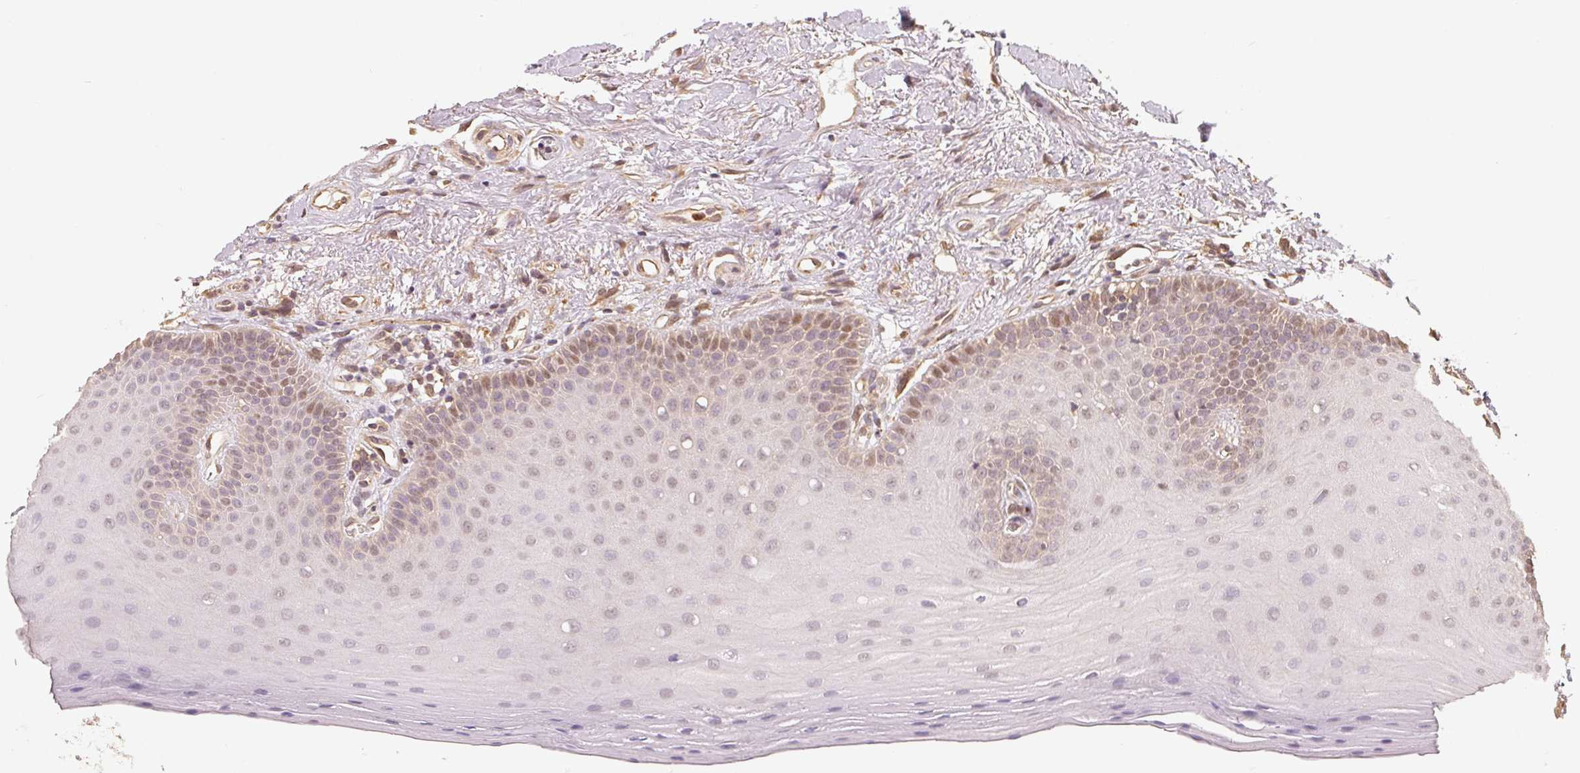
{"staining": {"intensity": "moderate", "quantity": "25%-75%", "location": "nuclear"}, "tissue": "oral mucosa", "cell_type": "Squamous epithelial cells", "image_type": "normal", "snomed": [{"axis": "morphology", "description": "Normal tissue, NOS"}, {"axis": "morphology", "description": "Normal morphology"}, {"axis": "topography", "description": "Oral tissue"}], "caption": "A high-resolution photomicrograph shows immunohistochemistry (IHC) staining of unremarkable oral mucosa, which reveals moderate nuclear expression in approximately 25%-75% of squamous epithelial cells.", "gene": "GUSB", "patient": {"sex": "female", "age": 76}}